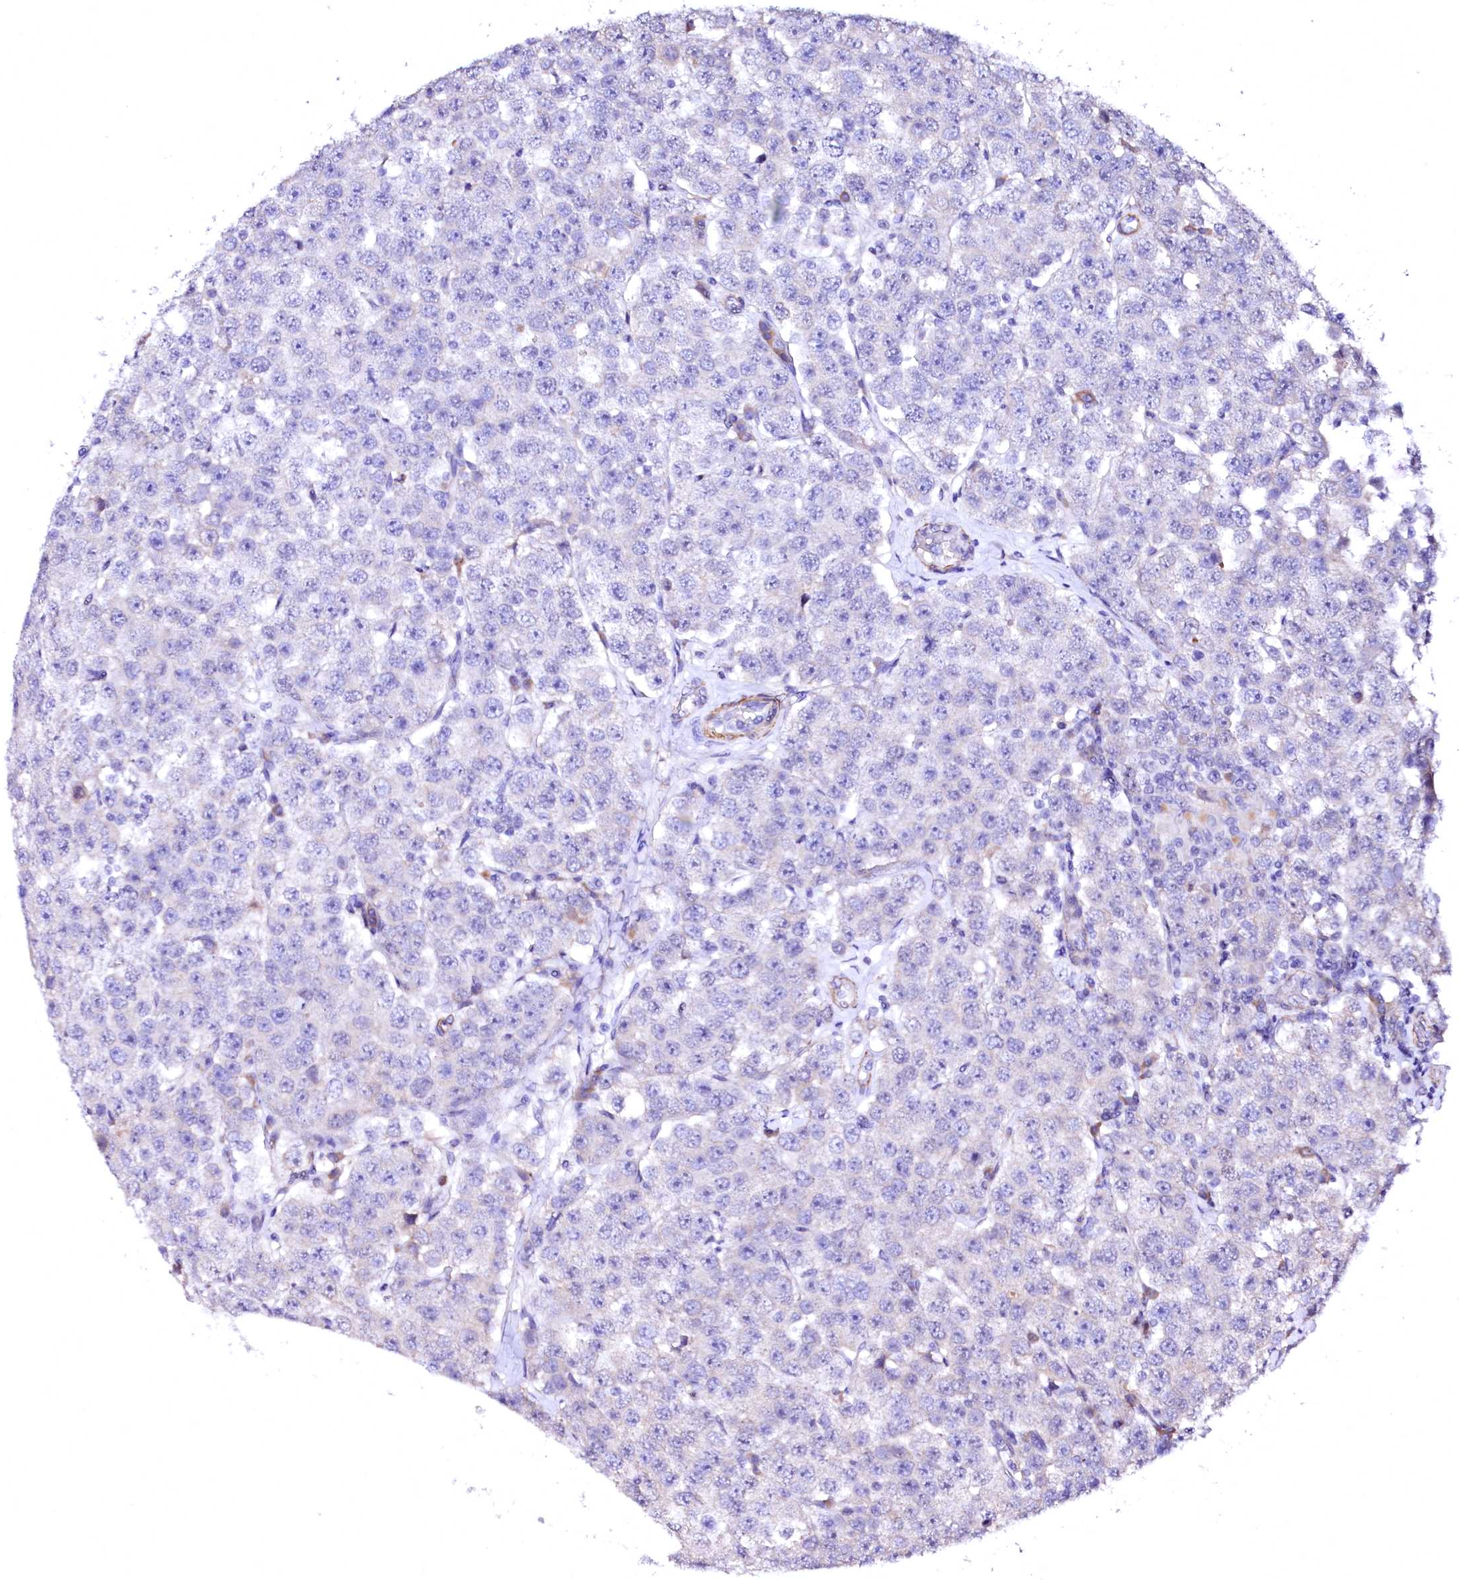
{"staining": {"intensity": "negative", "quantity": "none", "location": "none"}, "tissue": "testis cancer", "cell_type": "Tumor cells", "image_type": "cancer", "snomed": [{"axis": "morphology", "description": "Seminoma, NOS"}, {"axis": "topography", "description": "Testis"}], "caption": "Immunohistochemical staining of seminoma (testis) demonstrates no significant positivity in tumor cells.", "gene": "GPR176", "patient": {"sex": "male", "age": 28}}